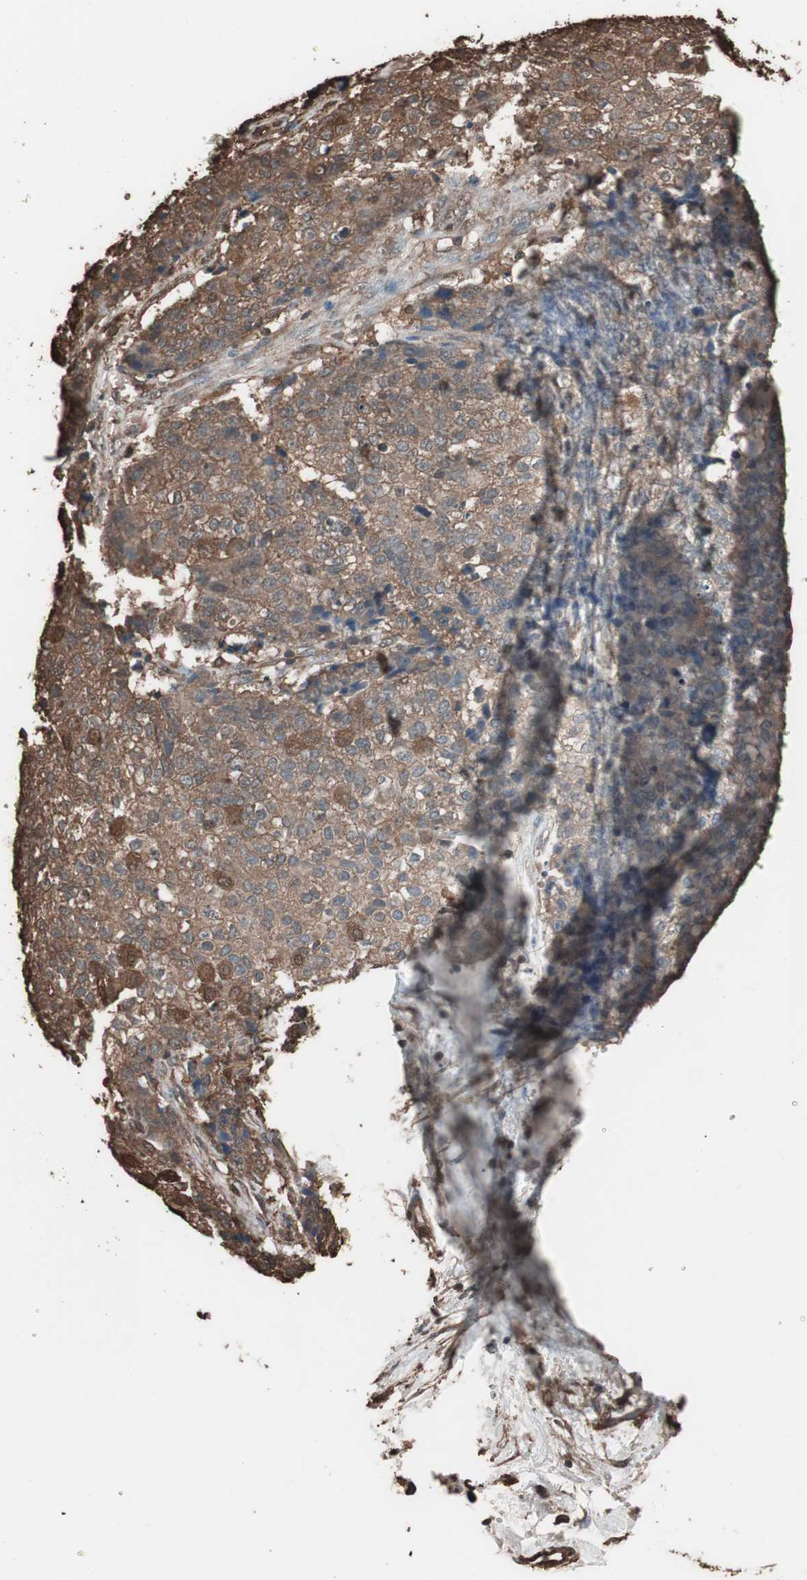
{"staining": {"intensity": "moderate", "quantity": ">75%", "location": "cytoplasmic/membranous"}, "tissue": "ovarian cancer", "cell_type": "Tumor cells", "image_type": "cancer", "snomed": [{"axis": "morphology", "description": "Carcinoma, endometroid"}, {"axis": "topography", "description": "Ovary"}], "caption": "Immunohistochemical staining of human ovarian endometroid carcinoma demonstrates moderate cytoplasmic/membranous protein staining in approximately >75% of tumor cells. (IHC, brightfield microscopy, high magnification).", "gene": "CALM2", "patient": {"sex": "female", "age": 42}}